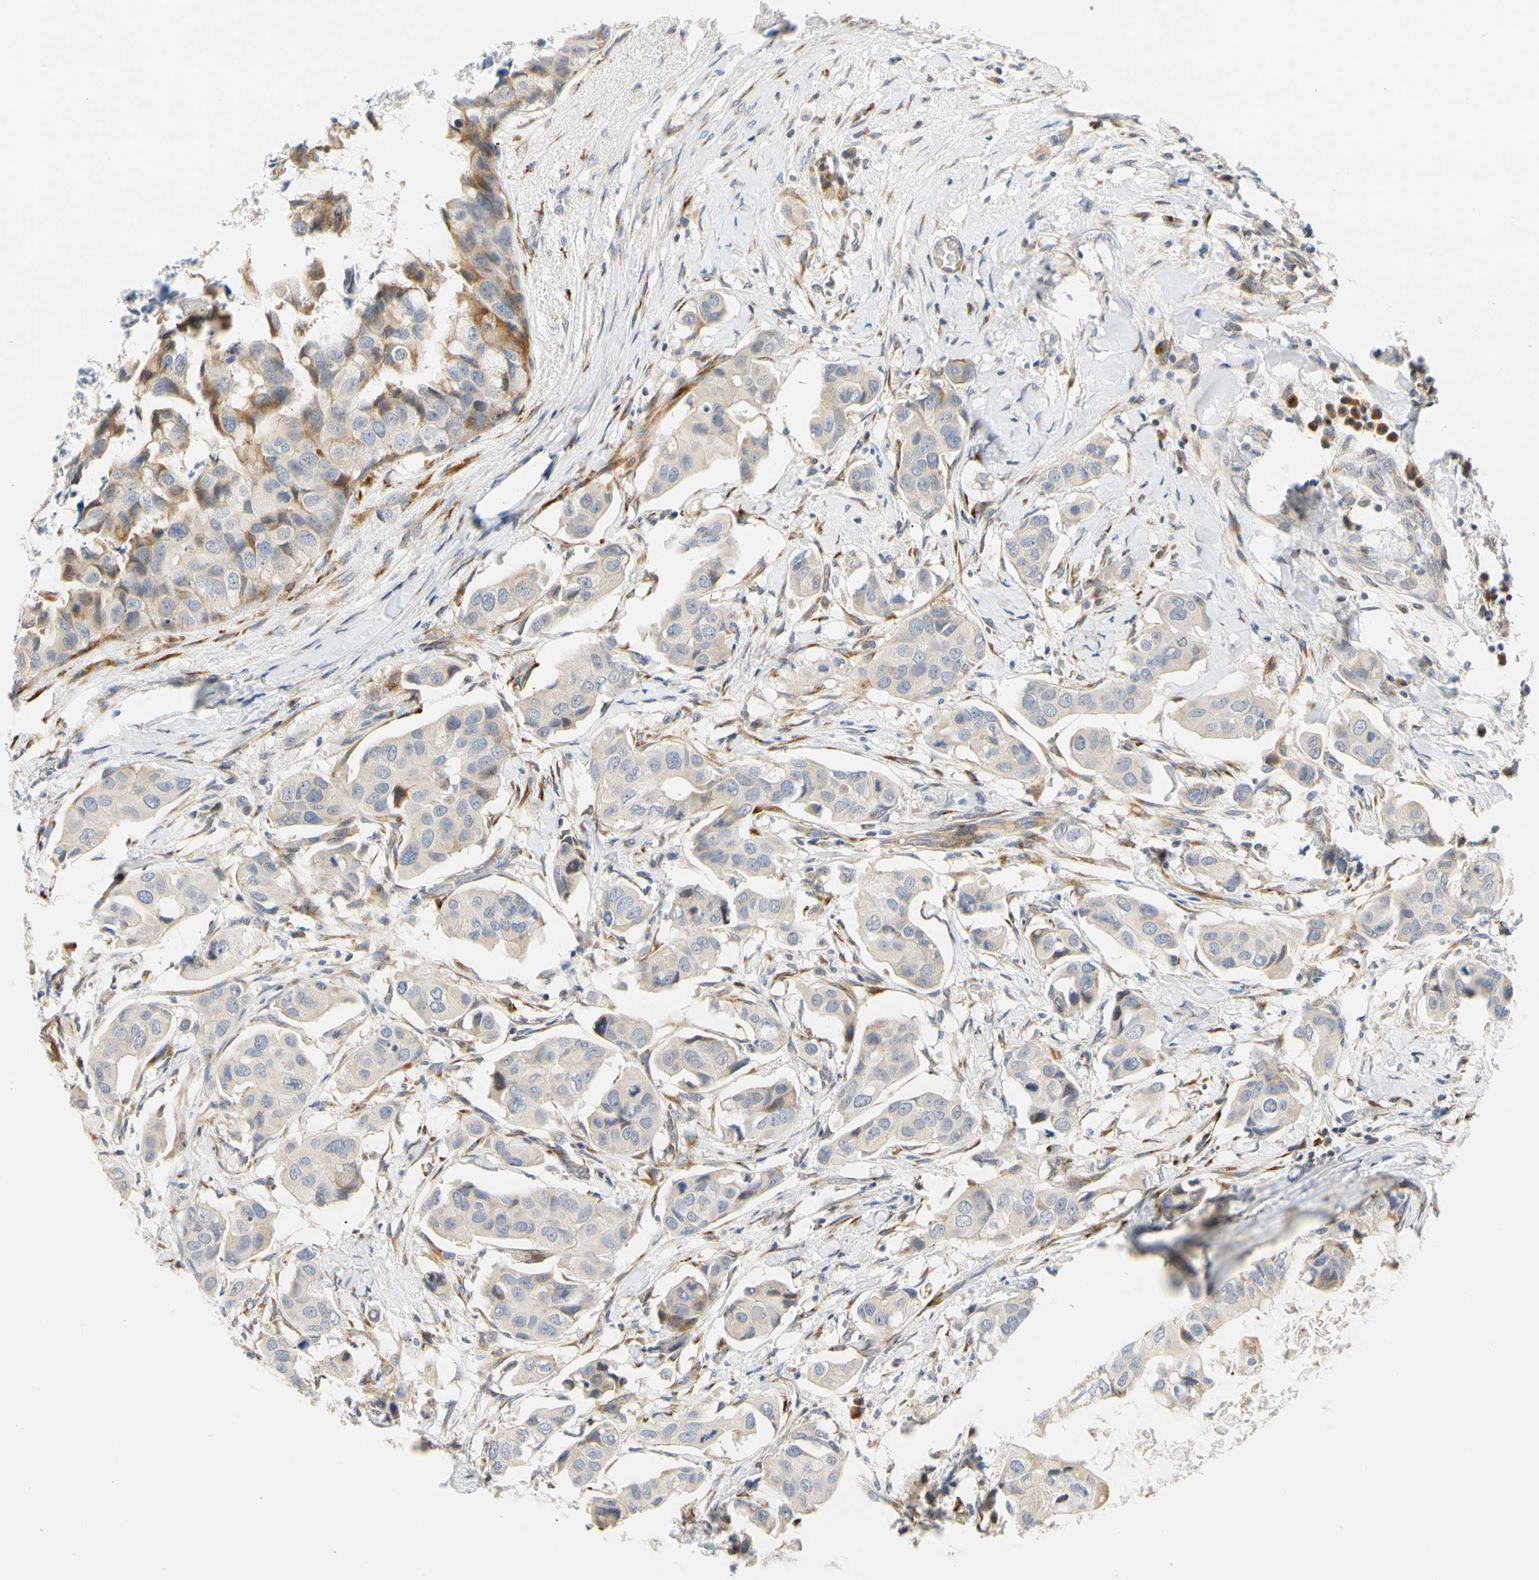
{"staining": {"intensity": "negative", "quantity": "none", "location": "none"}, "tissue": "breast cancer", "cell_type": "Tumor cells", "image_type": "cancer", "snomed": [{"axis": "morphology", "description": "Duct carcinoma"}, {"axis": "topography", "description": "Breast"}], "caption": "Micrograph shows no significant protein expression in tumor cells of breast cancer. Nuclei are stained in blue.", "gene": "ZNF236", "patient": {"sex": "female", "age": 40}}